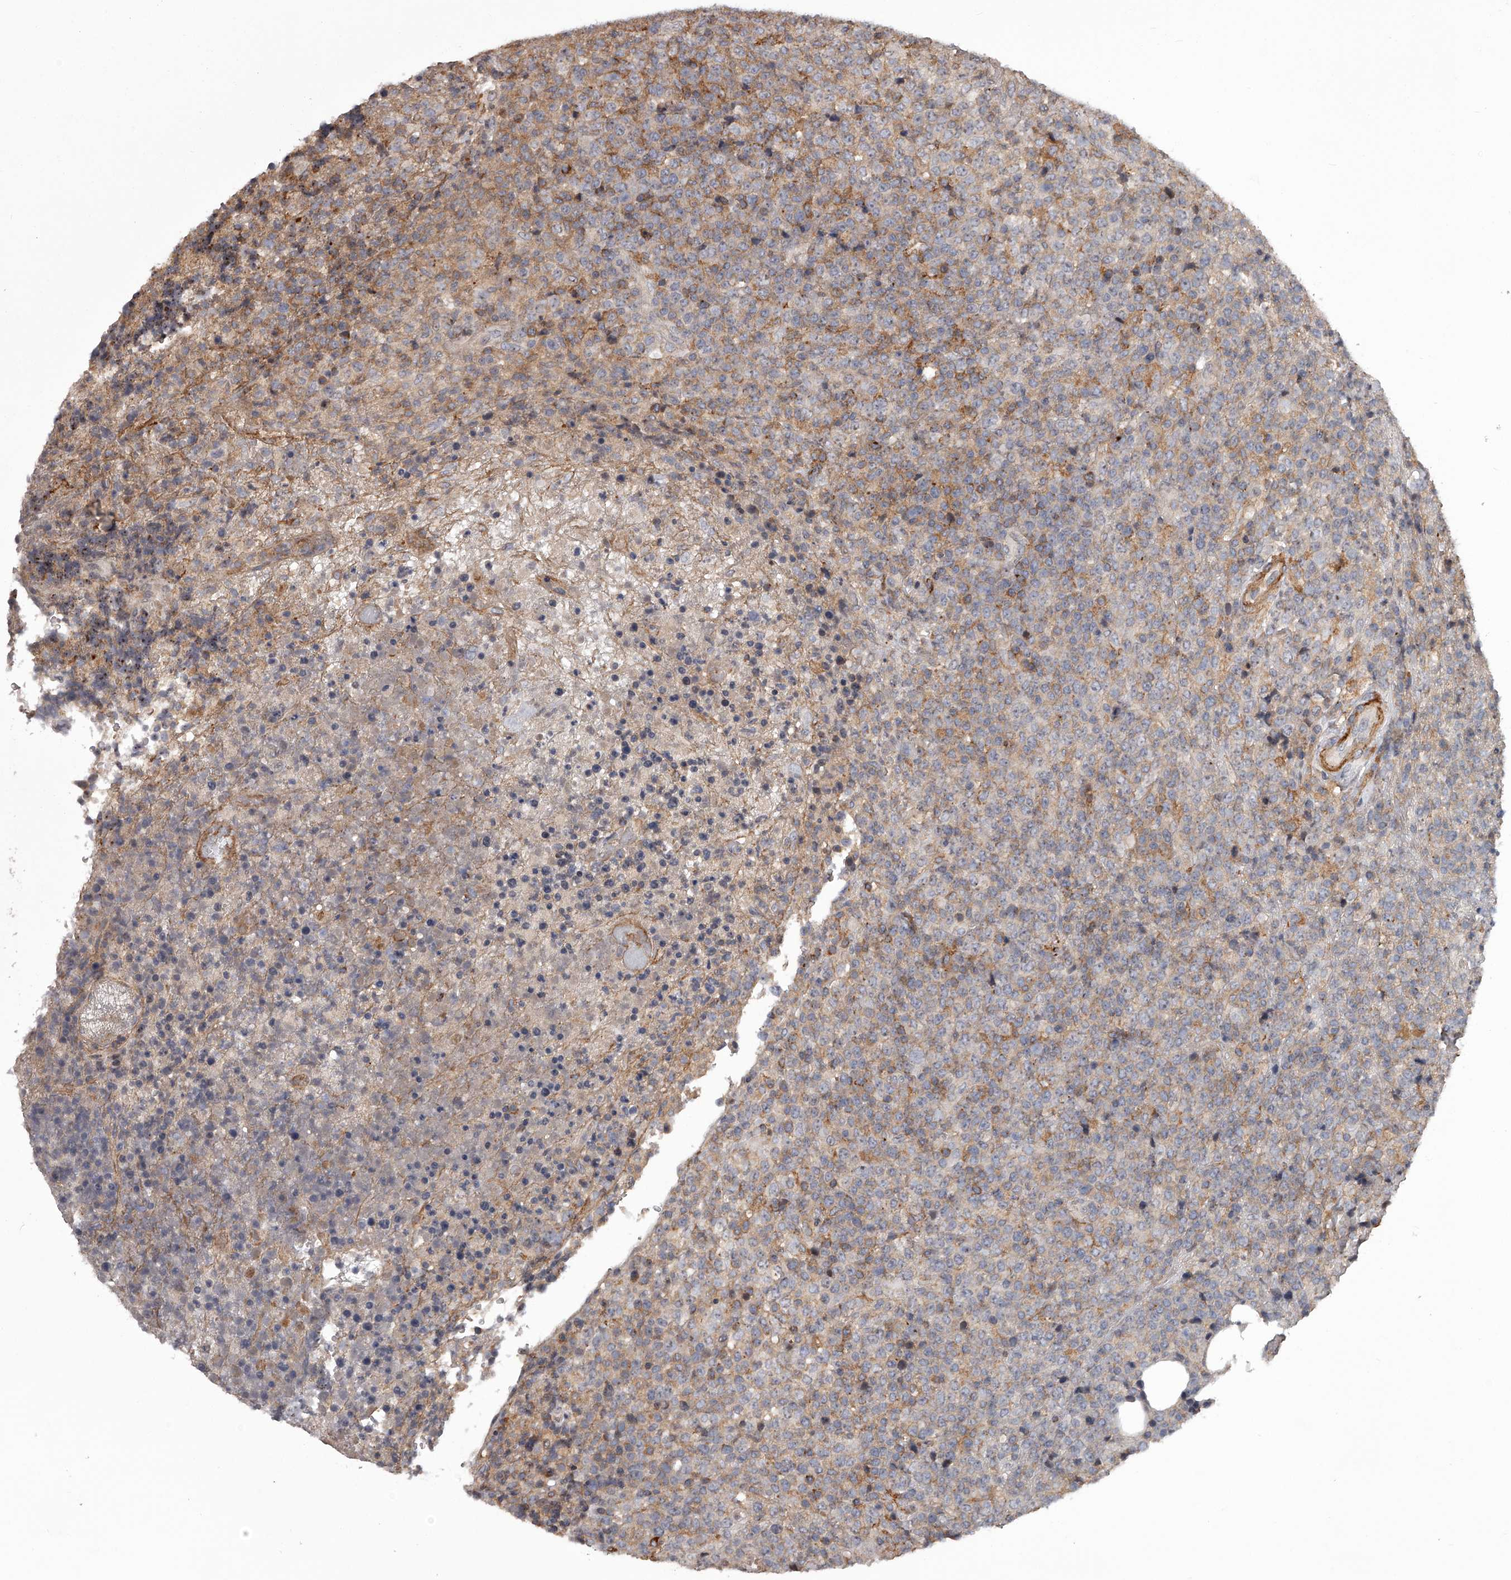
{"staining": {"intensity": "moderate", "quantity": "<25%", "location": "cytoplasmic/membranous"}, "tissue": "lymphoma", "cell_type": "Tumor cells", "image_type": "cancer", "snomed": [{"axis": "morphology", "description": "Malignant lymphoma, non-Hodgkin's type, High grade"}, {"axis": "topography", "description": "Lymph node"}], "caption": "About <25% of tumor cells in malignant lymphoma, non-Hodgkin's type (high-grade) exhibit moderate cytoplasmic/membranous protein positivity as visualized by brown immunohistochemical staining.", "gene": "RRP36", "patient": {"sex": "male", "age": 13}}